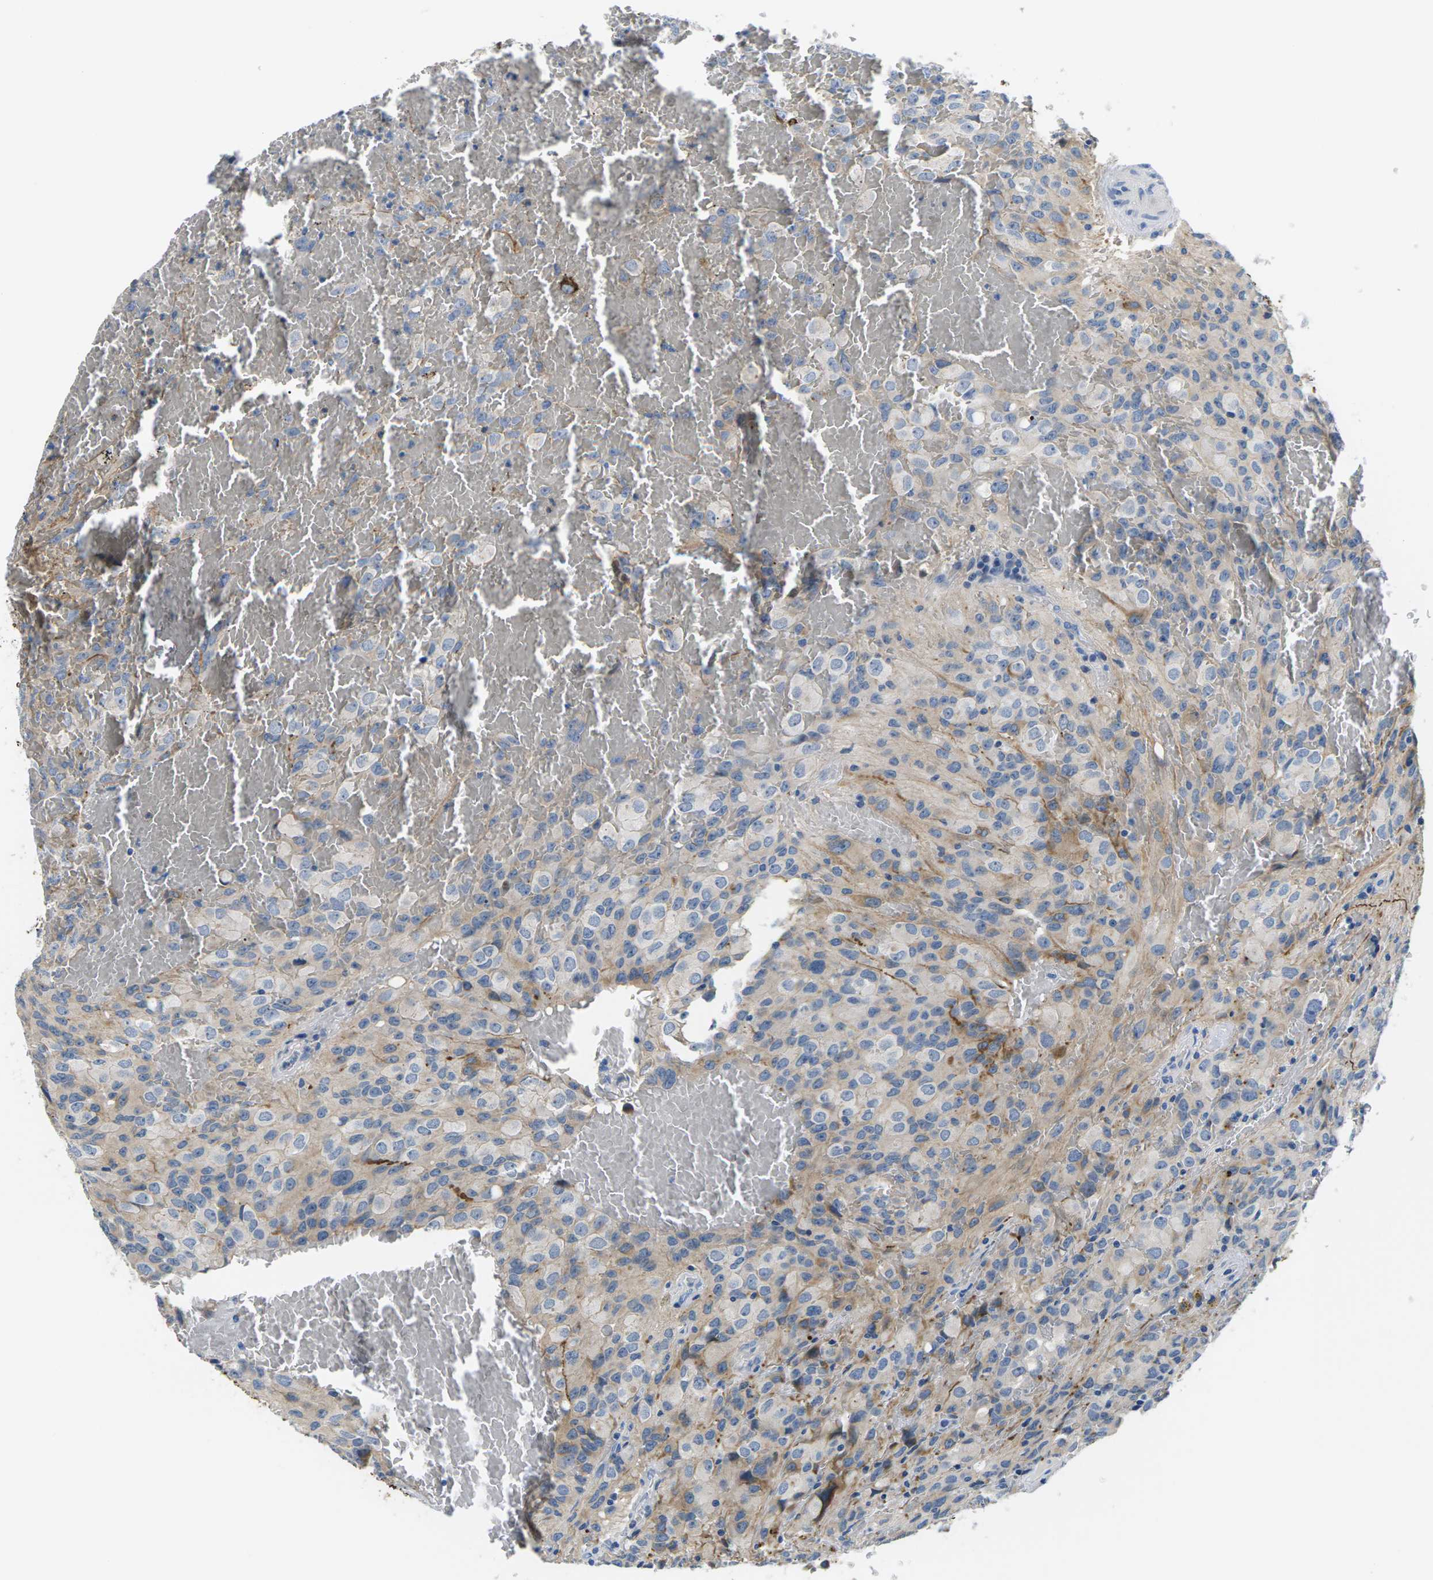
{"staining": {"intensity": "weak", "quantity": "25%-75%", "location": "cytoplasmic/membranous"}, "tissue": "glioma", "cell_type": "Tumor cells", "image_type": "cancer", "snomed": [{"axis": "morphology", "description": "Glioma, malignant, High grade"}, {"axis": "topography", "description": "Brain"}], "caption": "Weak cytoplasmic/membranous positivity is present in about 25%-75% of tumor cells in glioma. Using DAB (brown) and hematoxylin (blue) stains, captured at high magnification using brightfield microscopy.", "gene": "TSPAN2", "patient": {"sex": "male", "age": 32}}